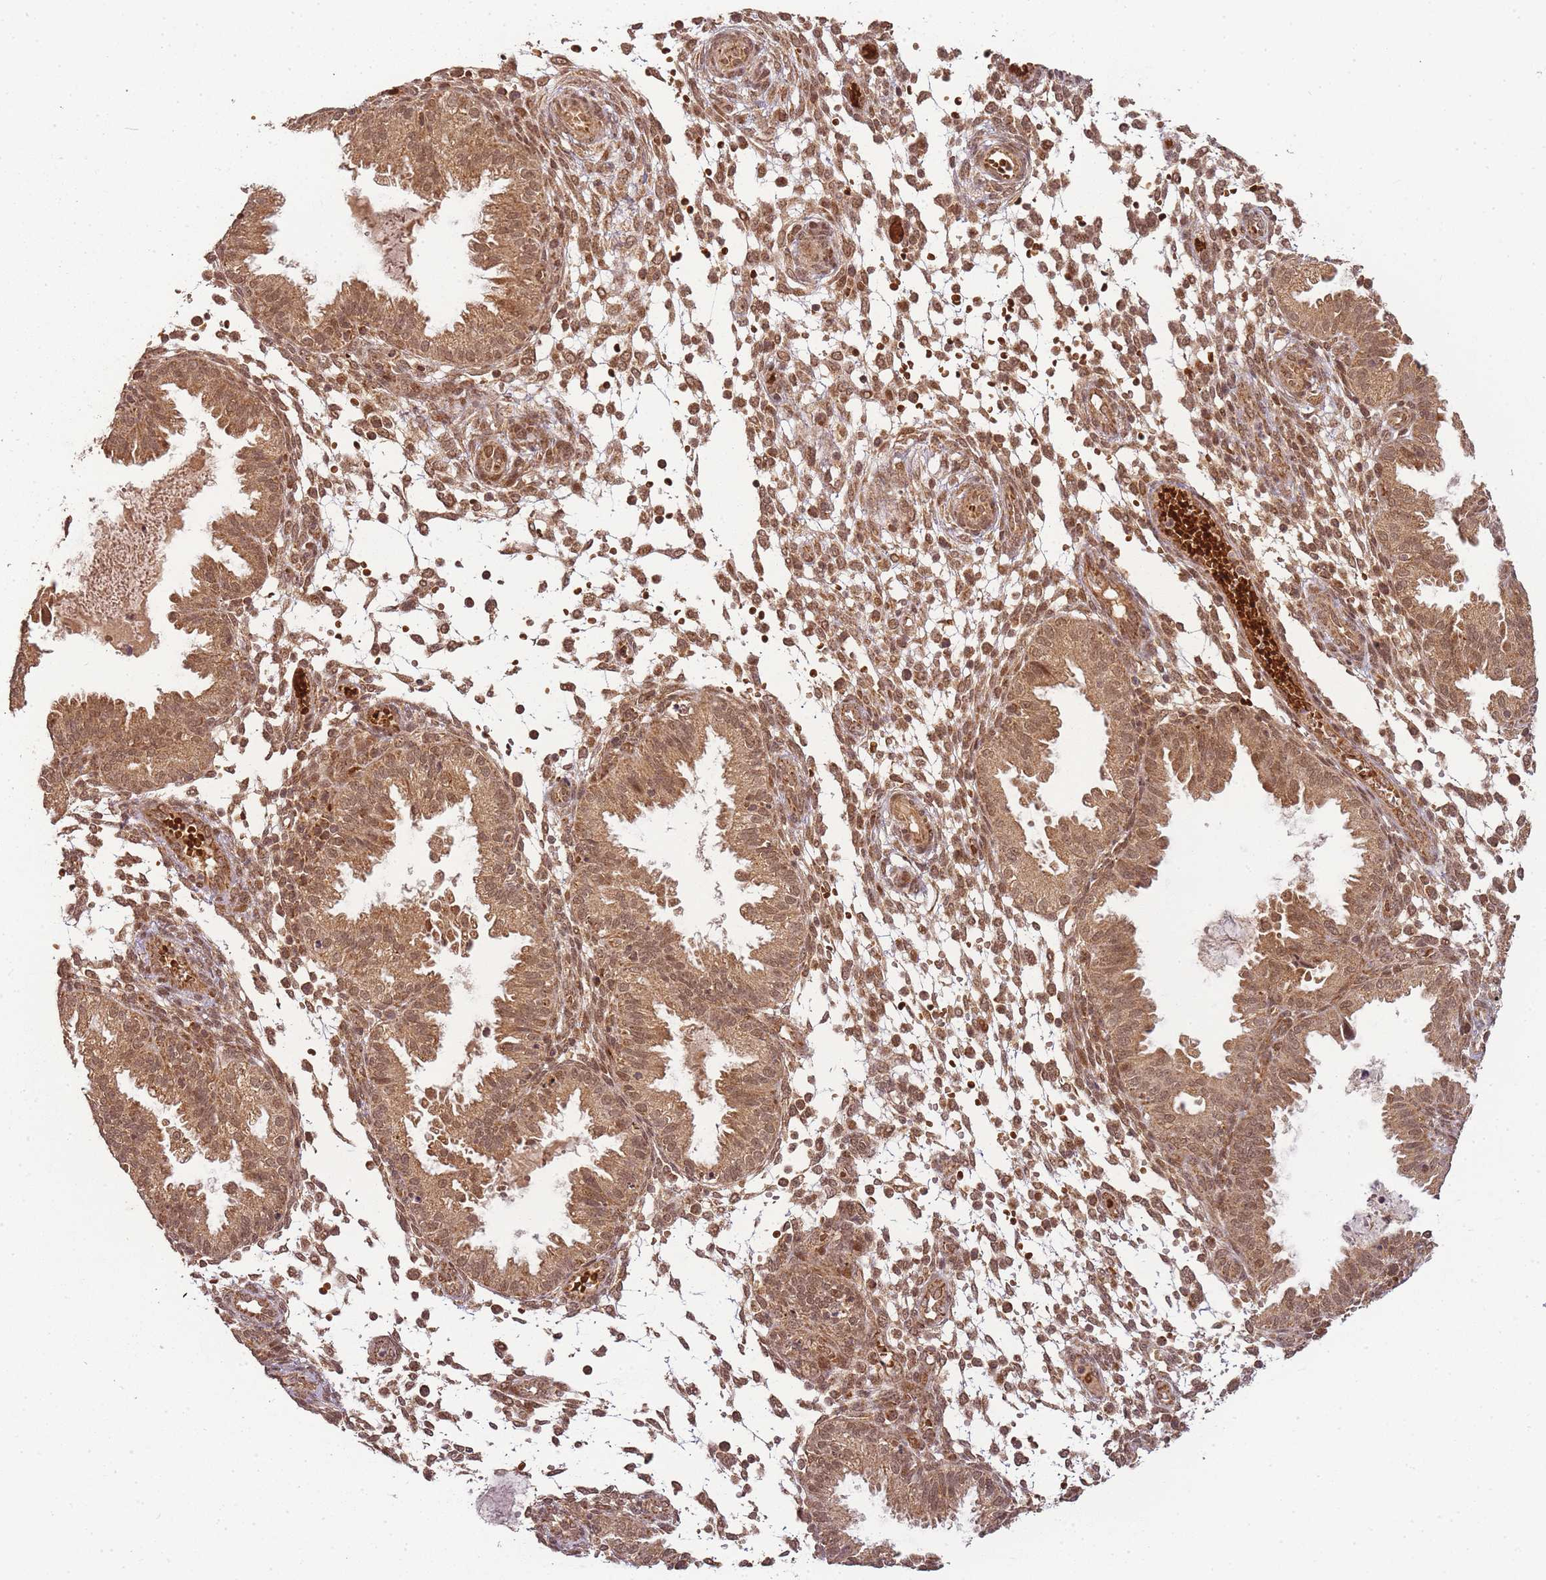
{"staining": {"intensity": "moderate", "quantity": ">75%", "location": "cytoplasmic/membranous,nuclear"}, "tissue": "endometrium", "cell_type": "Cells in endometrial stroma", "image_type": "normal", "snomed": [{"axis": "morphology", "description": "Normal tissue, NOS"}, {"axis": "topography", "description": "Endometrium"}], "caption": "This is a histology image of immunohistochemistry staining of normal endometrium, which shows moderate positivity in the cytoplasmic/membranous,nuclear of cells in endometrial stroma.", "gene": "ZNF497", "patient": {"sex": "female", "age": 33}}